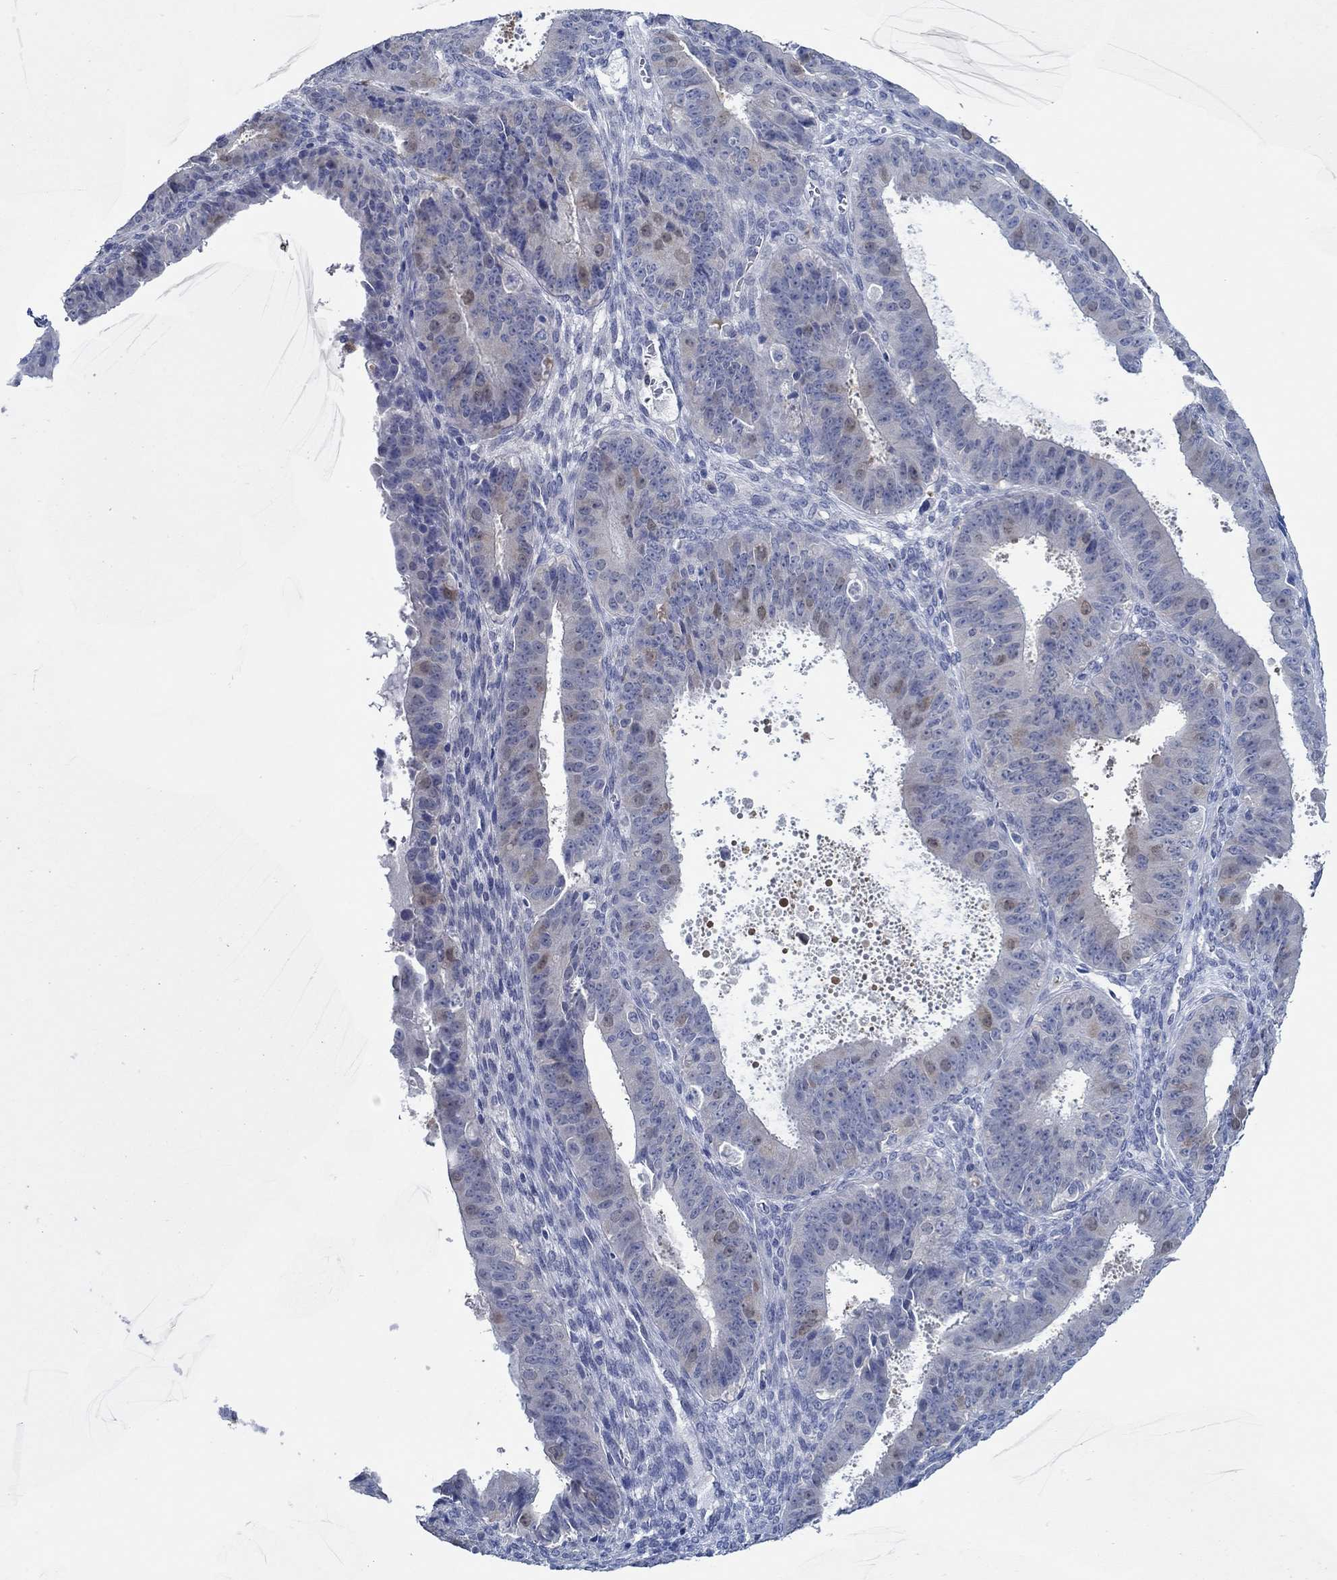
{"staining": {"intensity": "moderate", "quantity": "<25%", "location": "cytoplasmic/membranous"}, "tissue": "ovarian cancer", "cell_type": "Tumor cells", "image_type": "cancer", "snomed": [{"axis": "morphology", "description": "Carcinoma, endometroid"}, {"axis": "topography", "description": "Ovary"}], "caption": "There is low levels of moderate cytoplasmic/membranous positivity in tumor cells of ovarian cancer (endometroid carcinoma), as demonstrated by immunohistochemical staining (brown color).", "gene": "ZNF671", "patient": {"sex": "female", "age": 42}}